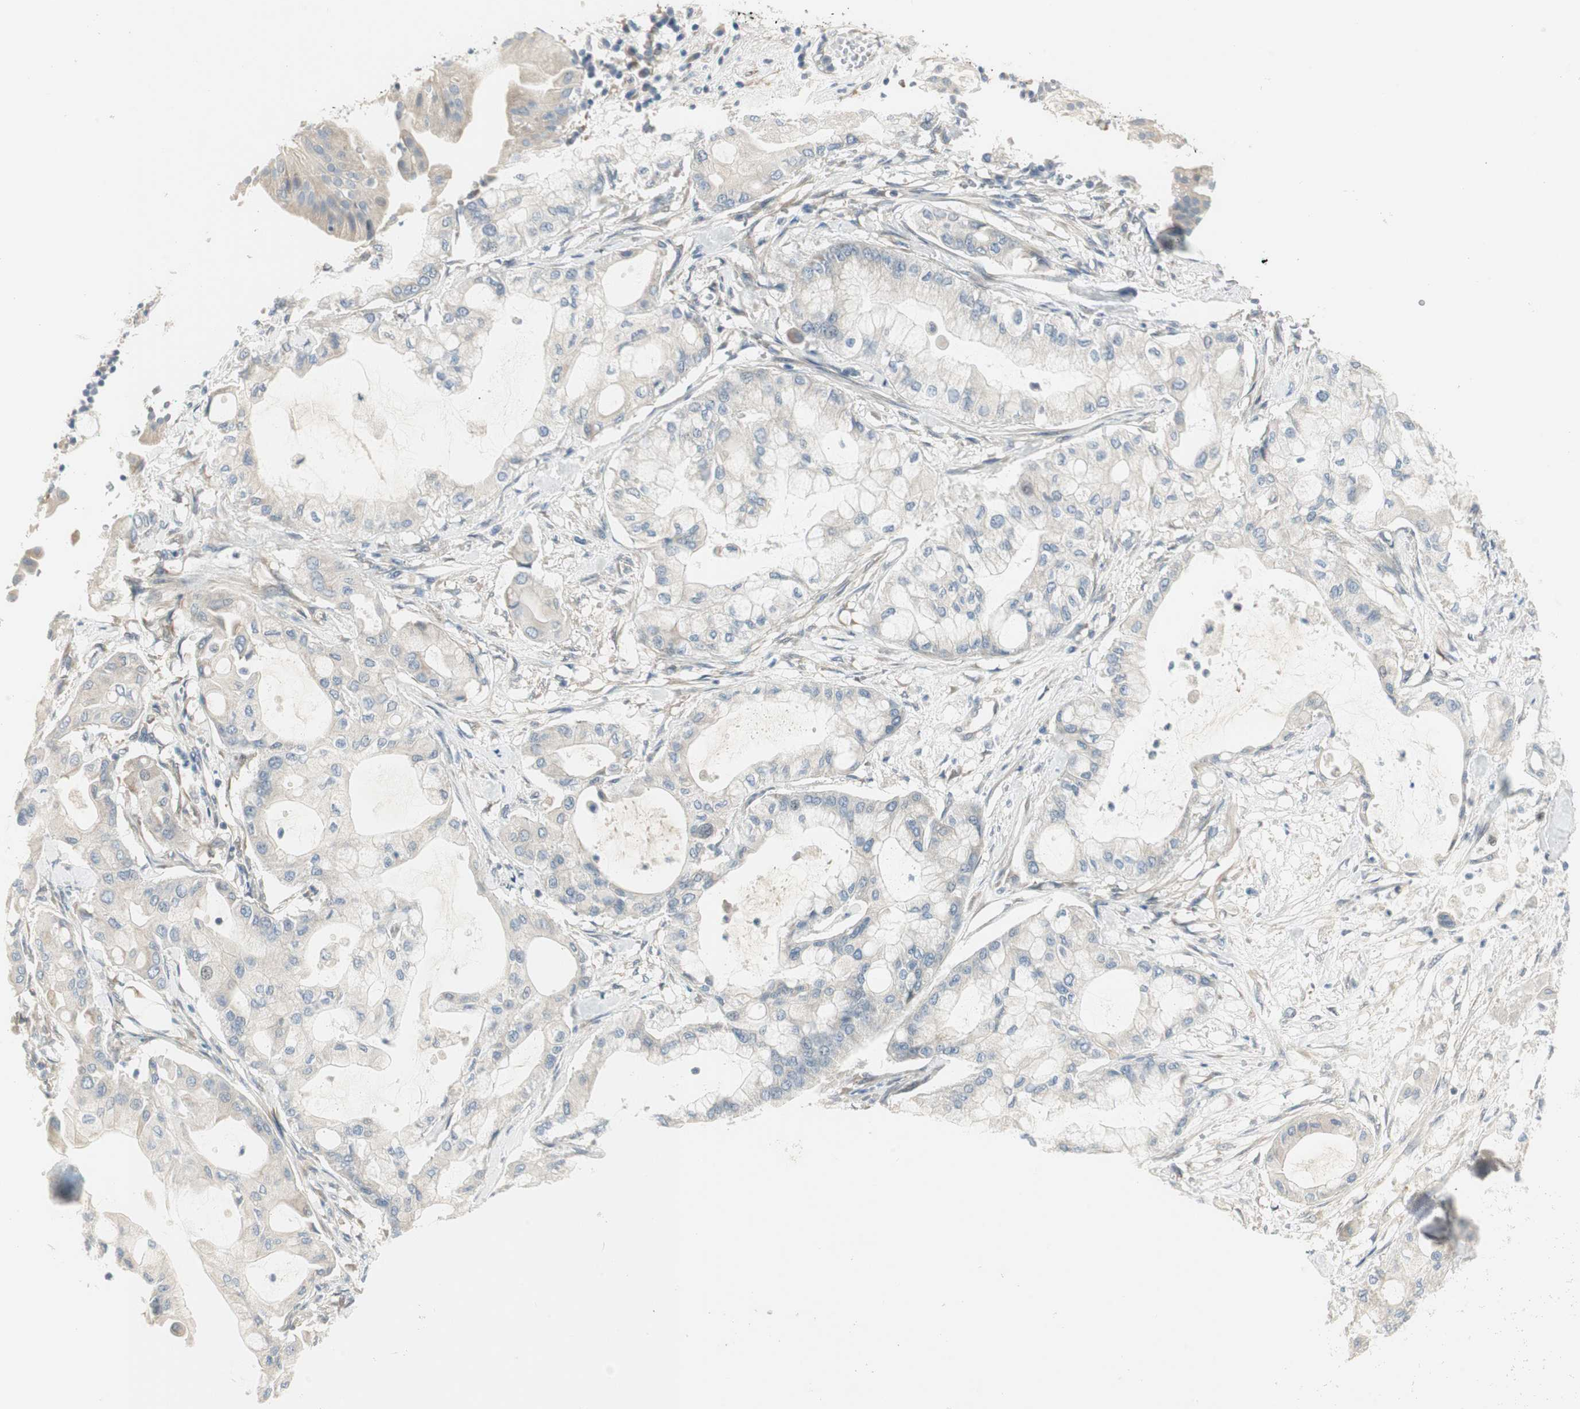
{"staining": {"intensity": "weak", "quantity": "<25%", "location": "cytoplasmic/membranous"}, "tissue": "pancreatic cancer", "cell_type": "Tumor cells", "image_type": "cancer", "snomed": [{"axis": "morphology", "description": "Adenocarcinoma, NOS"}, {"axis": "morphology", "description": "Adenocarcinoma, metastatic, NOS"}, {"axis": "topography", "description": "Lymph node"}, {"axis": "topography", "description": "Pancreas"}, {"axis": "topography", "description": "Duodenum"}], "caption": "Pancreatic cancer was stained to show a protein in brown. There is no significant positivity in tumor cells. (DAB immunohistochemistry (IHC) visualized using brightfield microscopy, high magnification).", "gene": "STON1-GTF2A1L", "patient": {"sex": "female", "age": 64}}